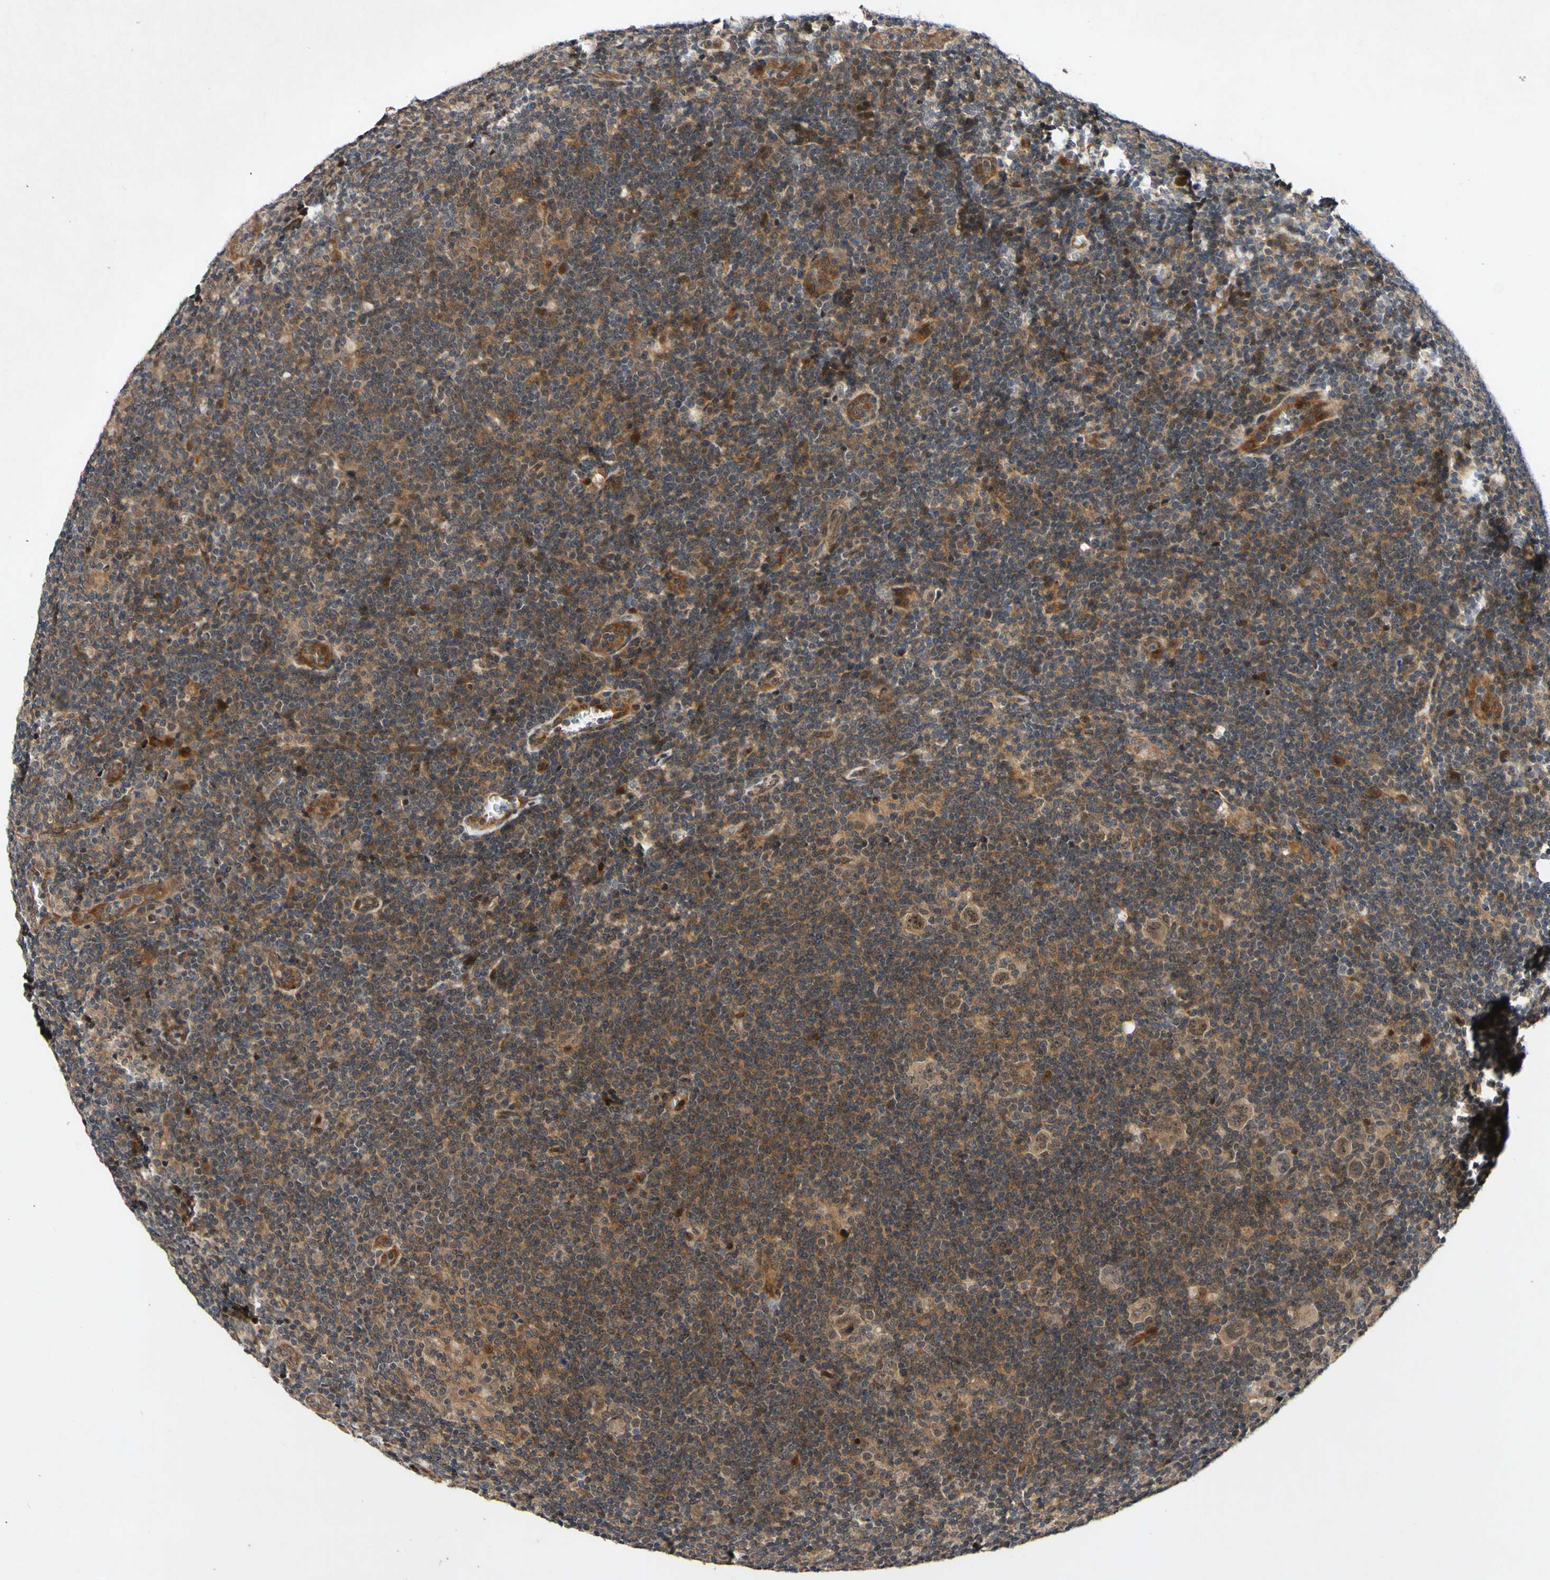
{"staining": {"intensity": "moderate", "quantity": ">75%", "location": "cytoplasmic/membranous"}, "tissue": "lymphoma", "cell_type": "Tumor cells", "image_type": "cancer", "snomed": [{"axis": "morphology", "description": "Hodgkin's disease, NOS"}, {"axis": "topography", "description": "Lymph node"}], "caption": "Human Hodgkin's disease stained with a brown dye demonstrates moderate cytoplasmic/membranous positive staining in approximately >75% of tumor cells.", "gene": "CSNK1E", "patient": {"sex": "female", "age": 57}}